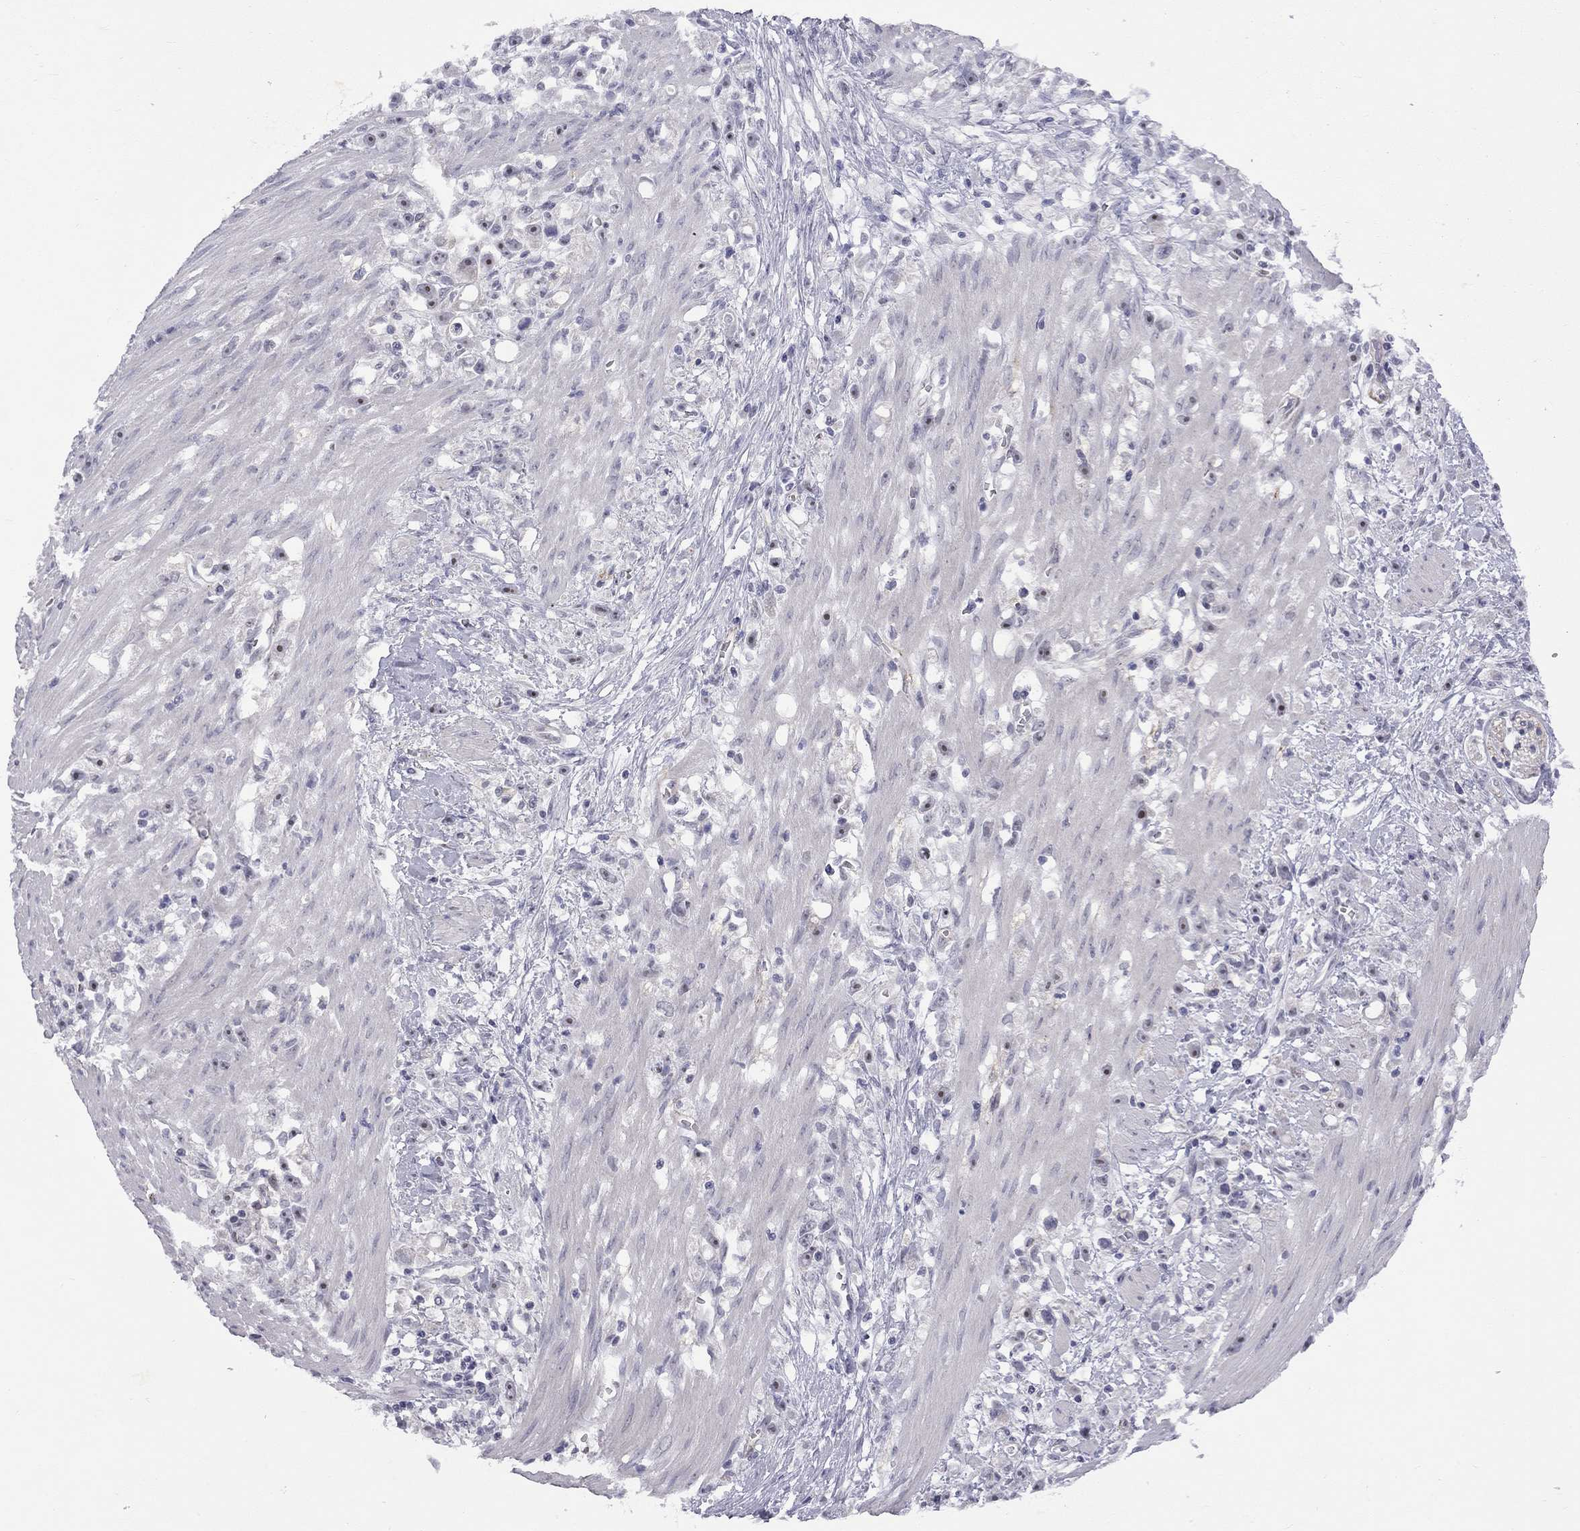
{"staining": {"intensity": "strong", "quantity": "25%-75%", "location": "nuclear"}, "tissue": "stomach cancer", "cell_type": "Tumor cells", "image_type": "cancer", "snomed": [{"axis": "morphology", "description": "Adenocarcinoma, NOS"}, {"axis": "topography", "description": "Stomach"}], "caption": "Protein analysis of stomach cancer tissue demonstrates strong nuclear expression in approximately 25%-75% of tumor cells.", "gene": "GSG1L", "patient": {"sex": "female", "age": 59}}